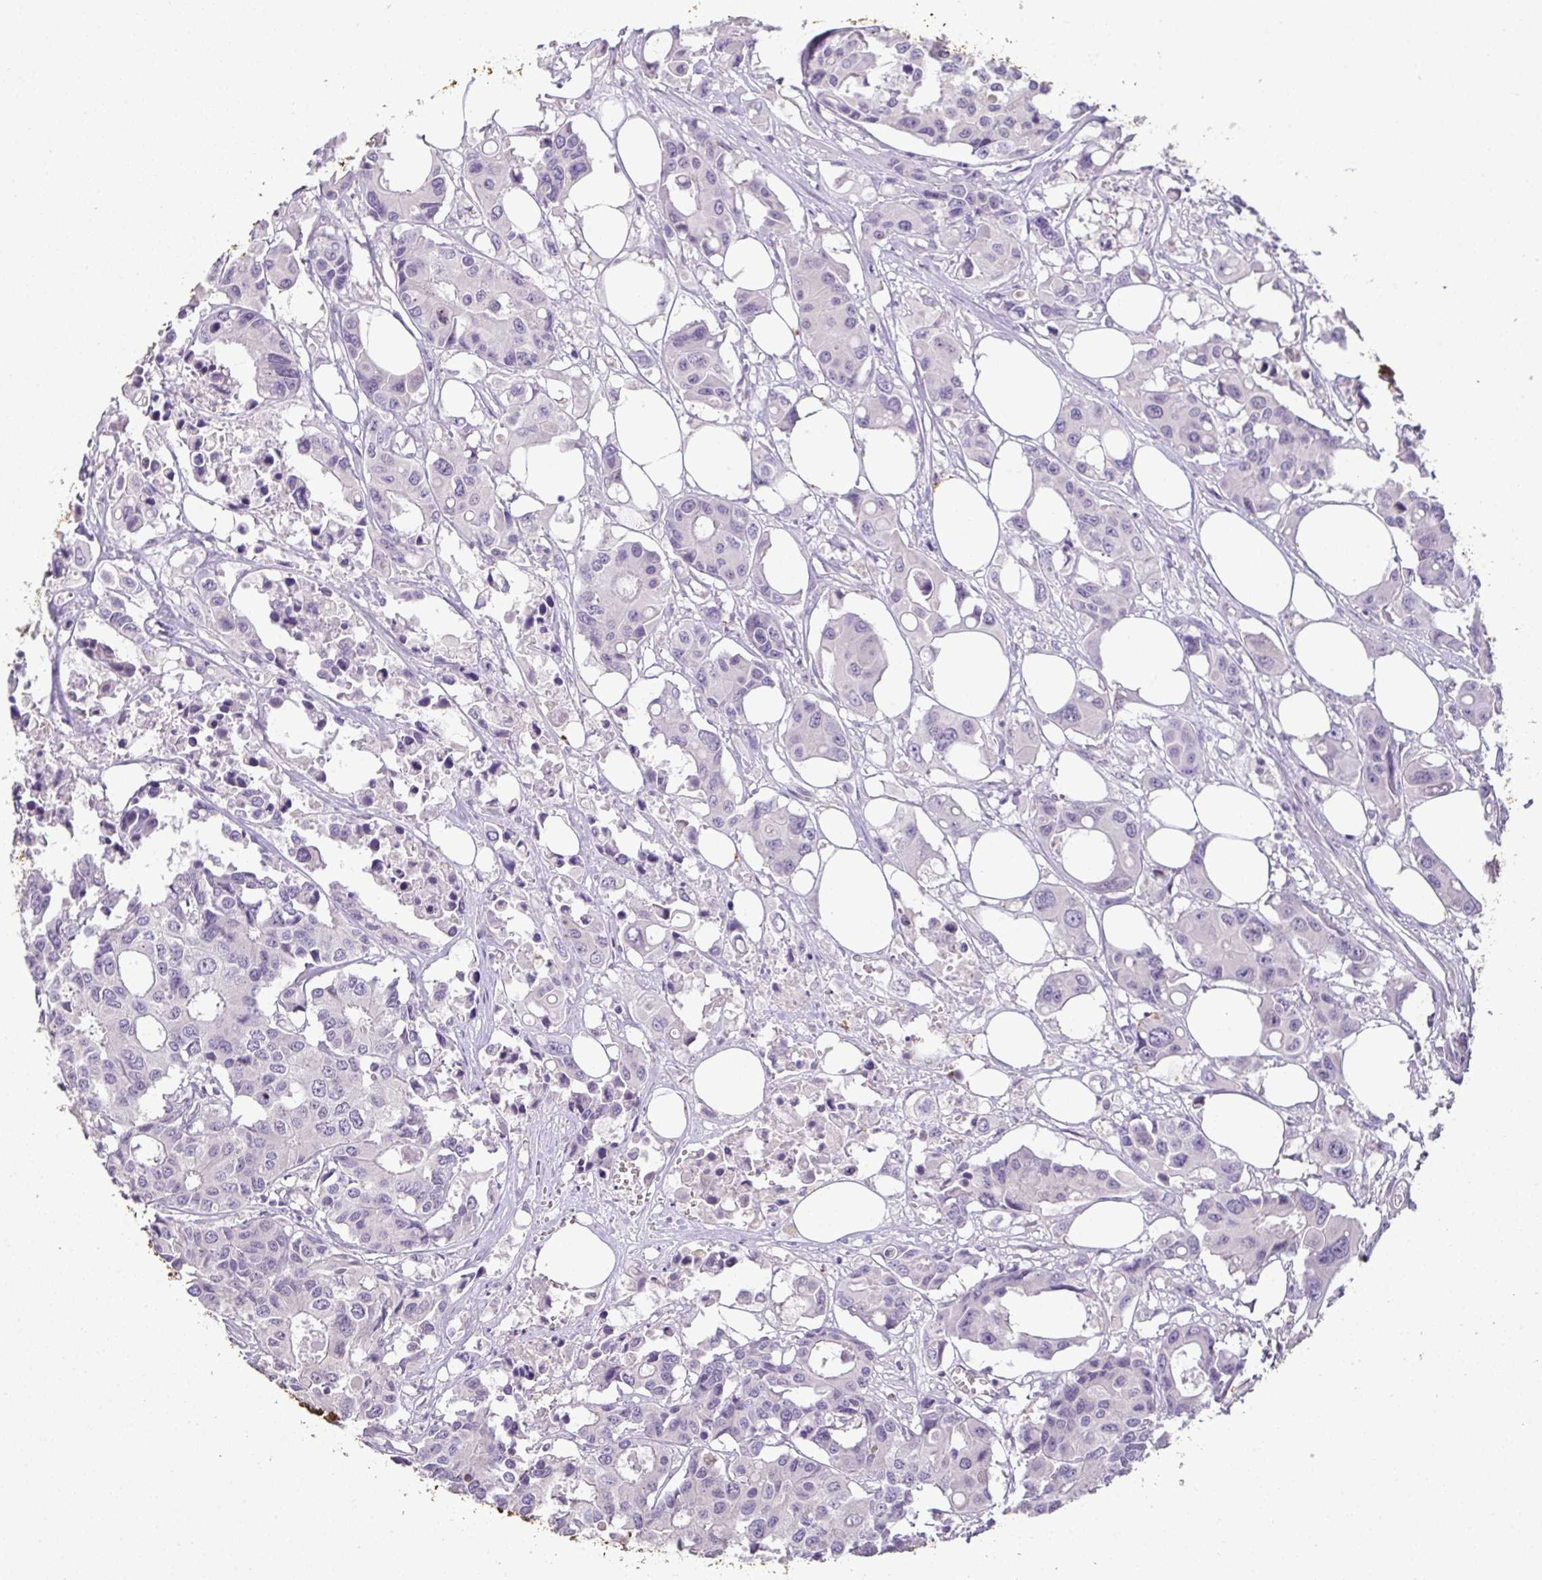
{"staining": {"intensity": "negative", "quantity": "none", "location": "none"}, "tissue": "colorectal cancer", "cell_type": "Tumor cells", "image_type": "cancer", "snomed": [{"axis": "morphology", "description": "Adenocarcinoma, NOS"}, {"axis": "topography", "description": "Colon"}], "caption": "Immunohistochemical staining of human colorectal cancer exhibits no significant staining in tumor cells.", "gene": "CMPK1", "patient": {"sex": "male", "age": 77}}